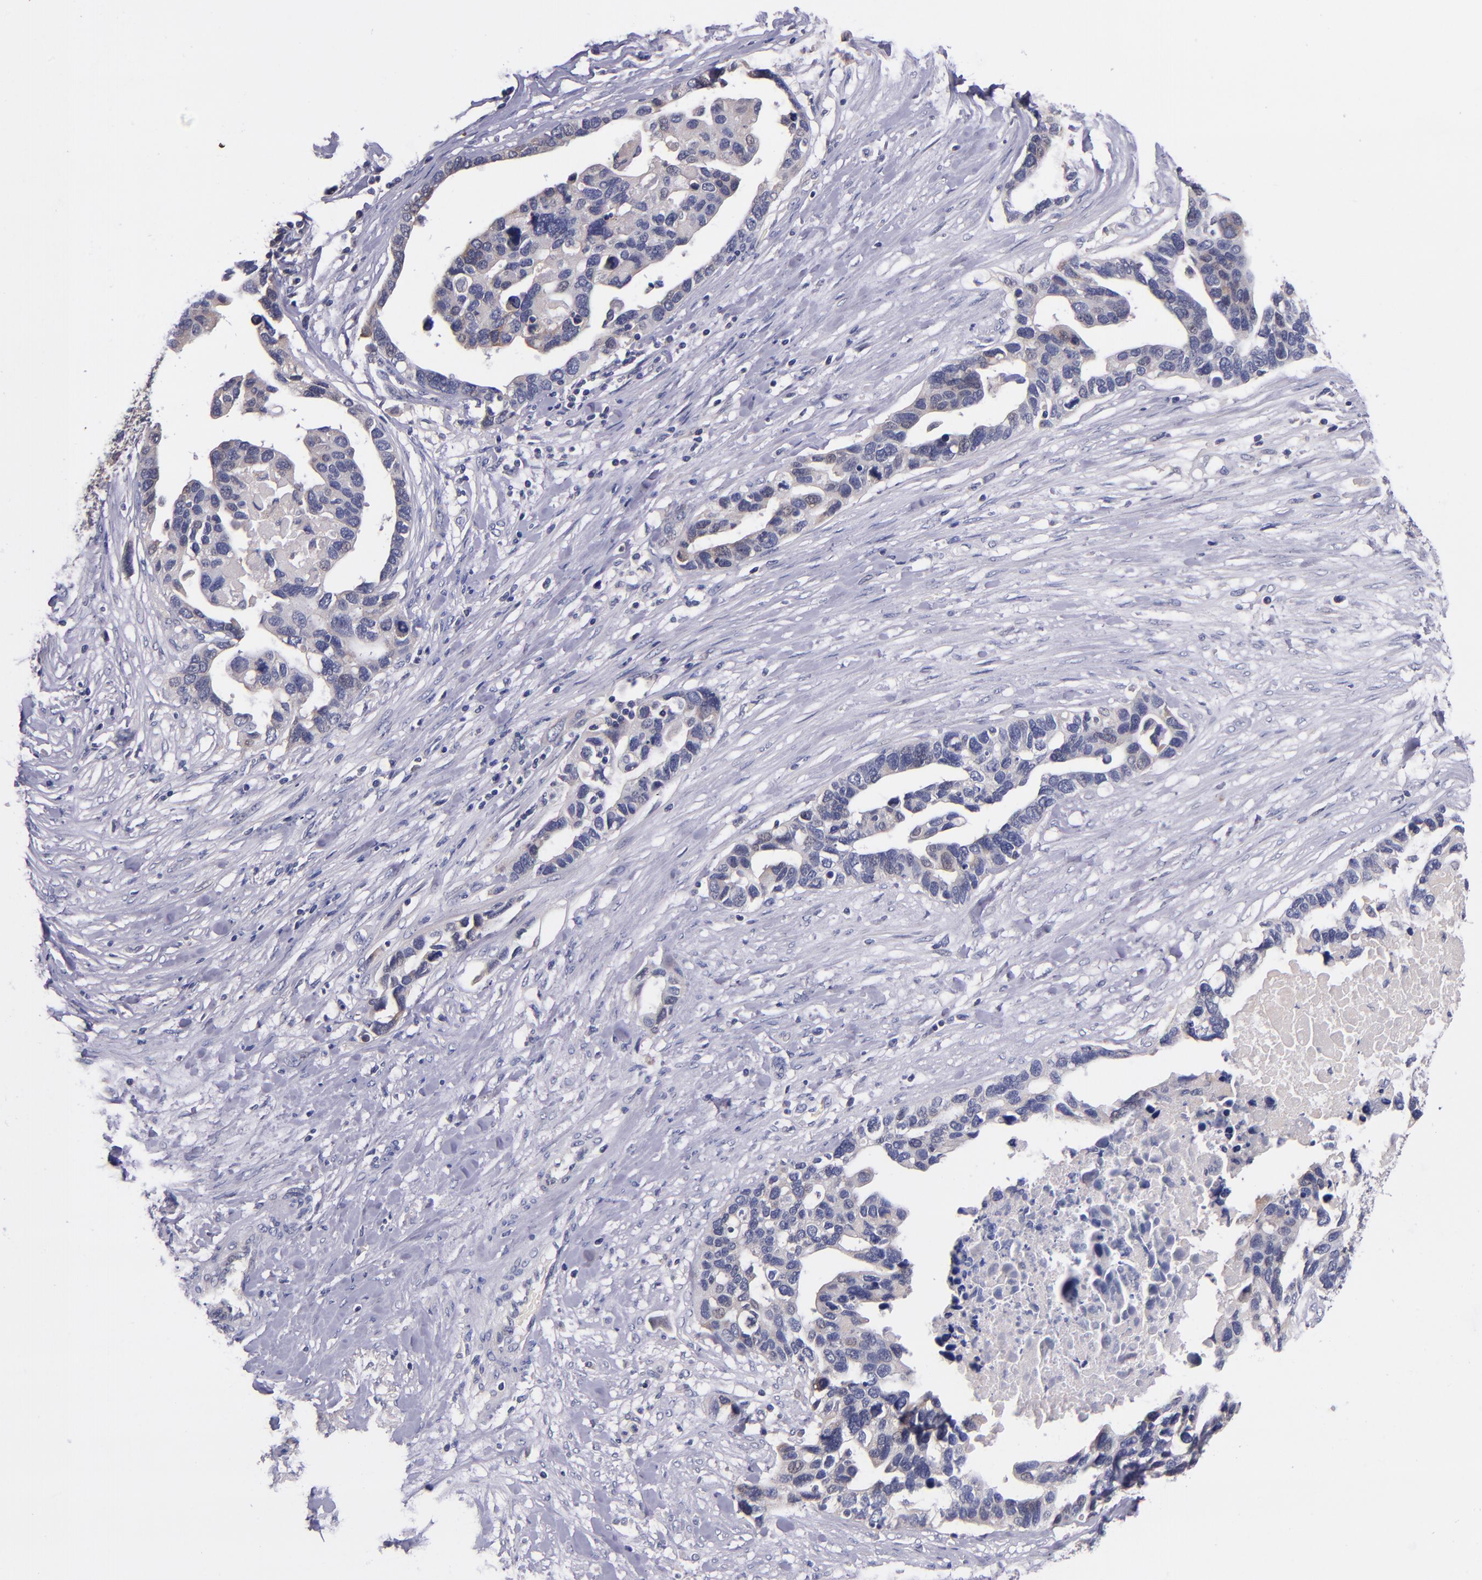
{"staining": {"intensity": "weak", "quantity": "<25%", "location": "cytoplasmic/membranous"}, "tissue": "ovarian cancer", "cell_type": "Tumor cells", "image_type": "cancer", "snomed": [{"axis": "morphology", "description": "Cystadenocarcinoma, serous, NOS"}, {"axis": "topography", "description": "Ovary"}], "caption": "Ovarian cancer was stained to show a protein in brown. There is no significant staining in tumor cells.", "gene": "RBP4", "patient": {"sex": "female", "age": 54}}